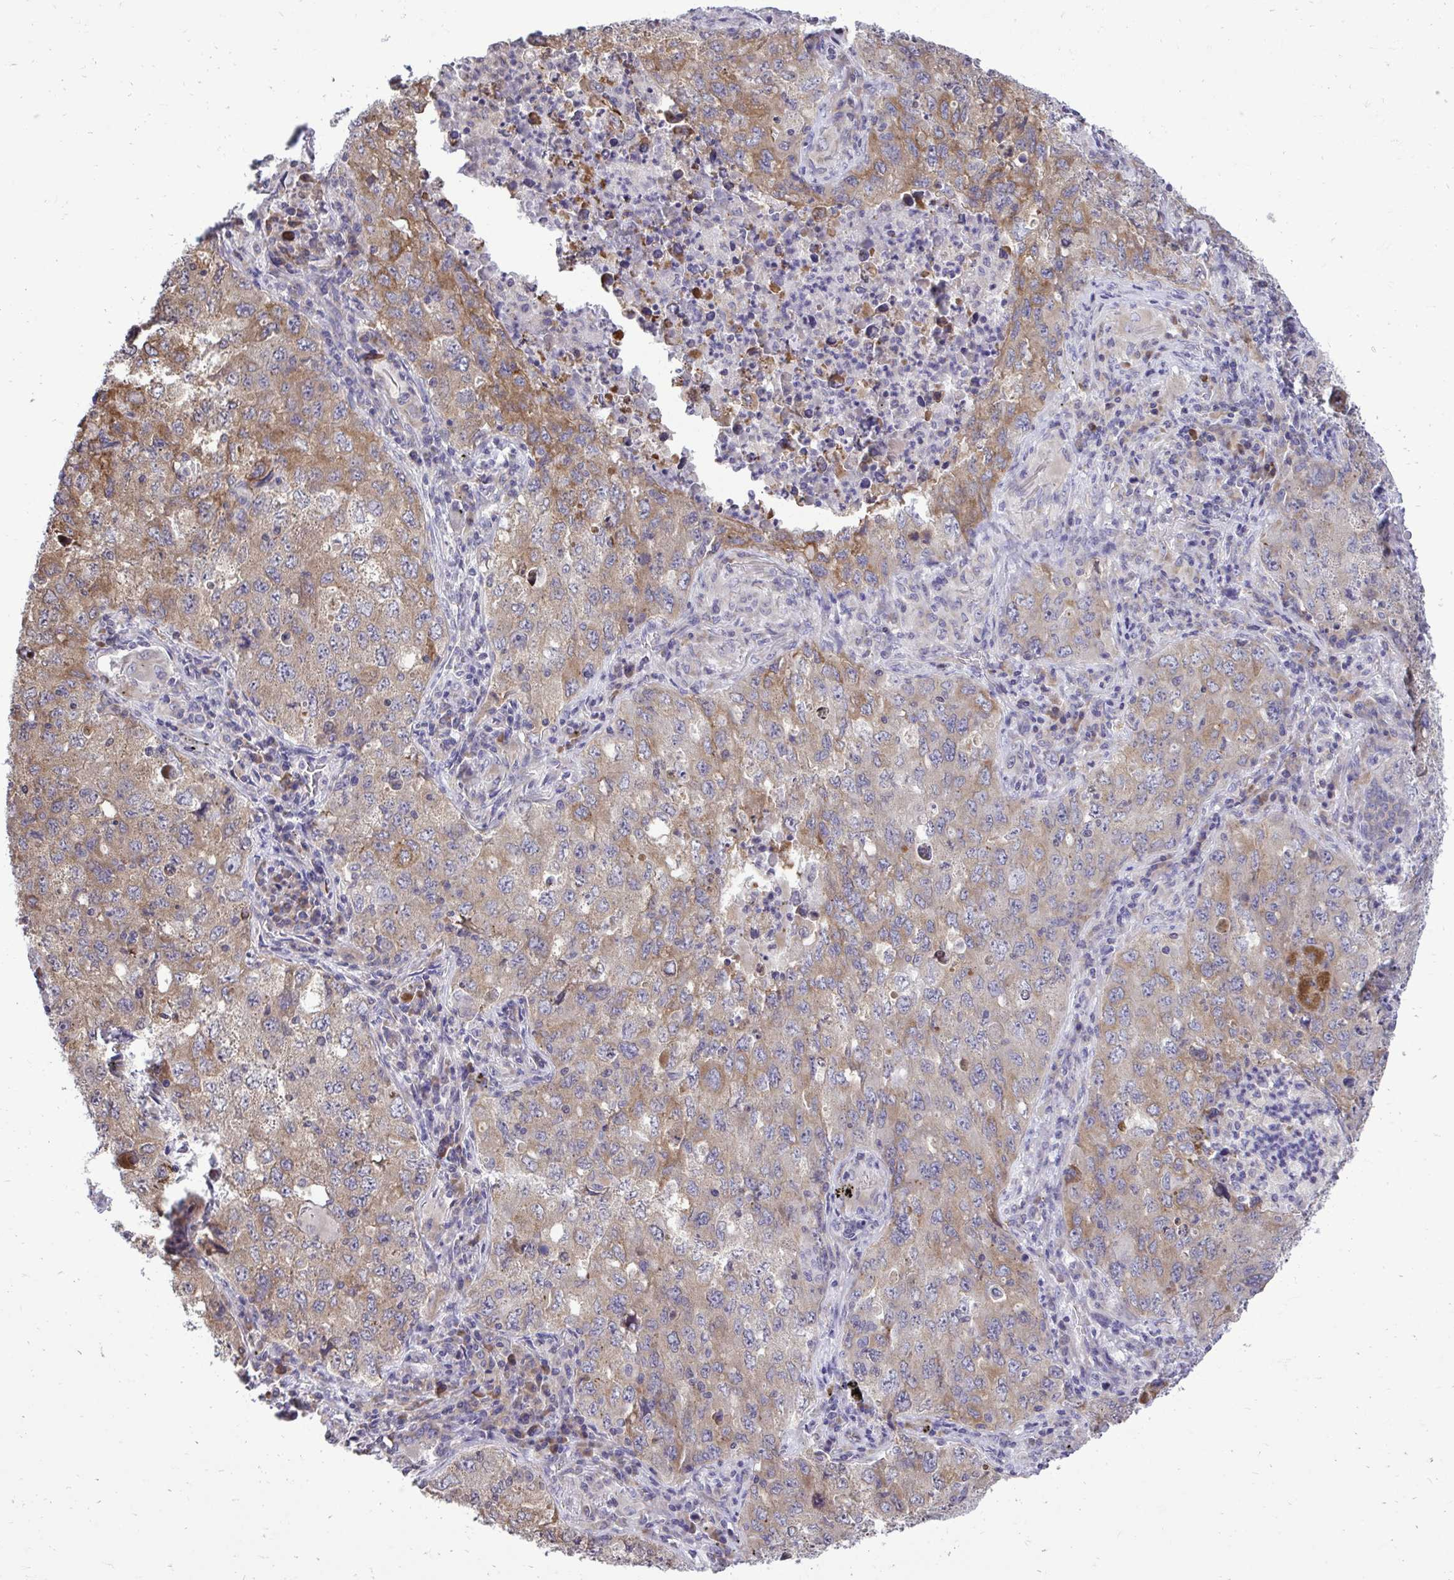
{"staining": {"intensity": "weak", "quantity": ">75%", "location": "cytoplasmic/membranous"}, "tissue": "lung cancer", "cell_type": "Tumor cells", "image_type": "cancer", "snomed": [{"axis": "morphology", "description": "Adenocarcinoma, NOS"}, {"axis": "topography", "description": "Lung"}], "caption": "A low amount of weak cytoplasmic/membranous staining is present in about >75% of tumor cells in adenocarcinoma (lung) tissue. The protein is shown in brown color, while the nuclei are stained blue.", "gene": "METTL9", "patient": {"sex": "female", "age": 57}}